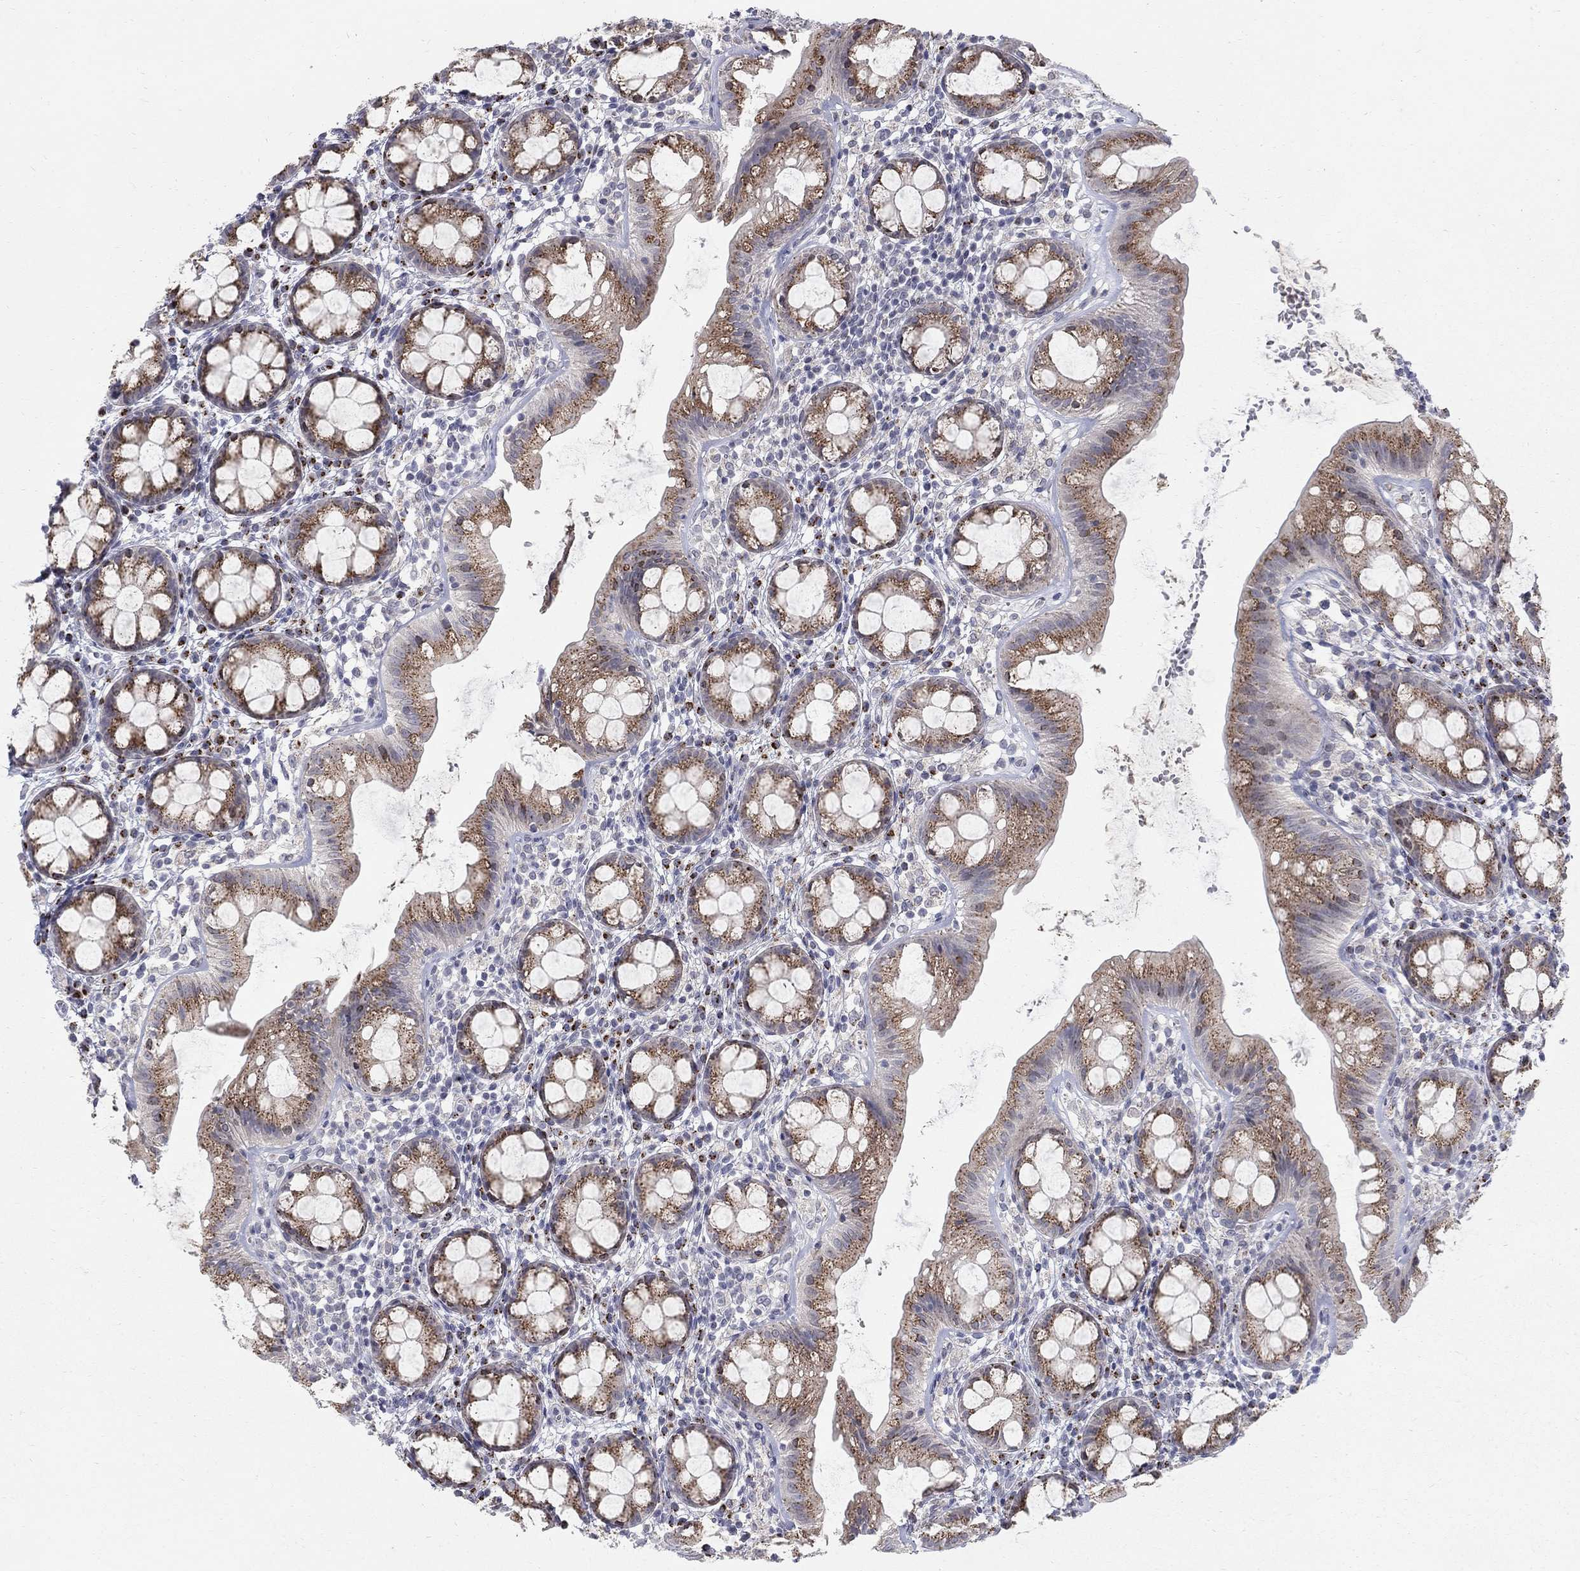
{"staining": {"intensity": "moderate", "quantity": ">75%", "location": "cytoplasmic/membranous"}, "tissue": "rectum", "cell_type": "Glandular cells", "image_type": "normal", "snomed": [{"axis": "morphology", "description": "Normal tissue, NOS"}, {"axis": "topography", "description": "Rectum"}], "caption": "A brown stain shows moderate cytoplasmic/membranous positivity of a protein in glandular cells of benign rectum. The staining was performed using DAB, with brown indicating positive protein expression. Nuclei are stained blue with hematoxylin.", "gene": "PANK3", "patient": {"sex": "male", "age": 57}}